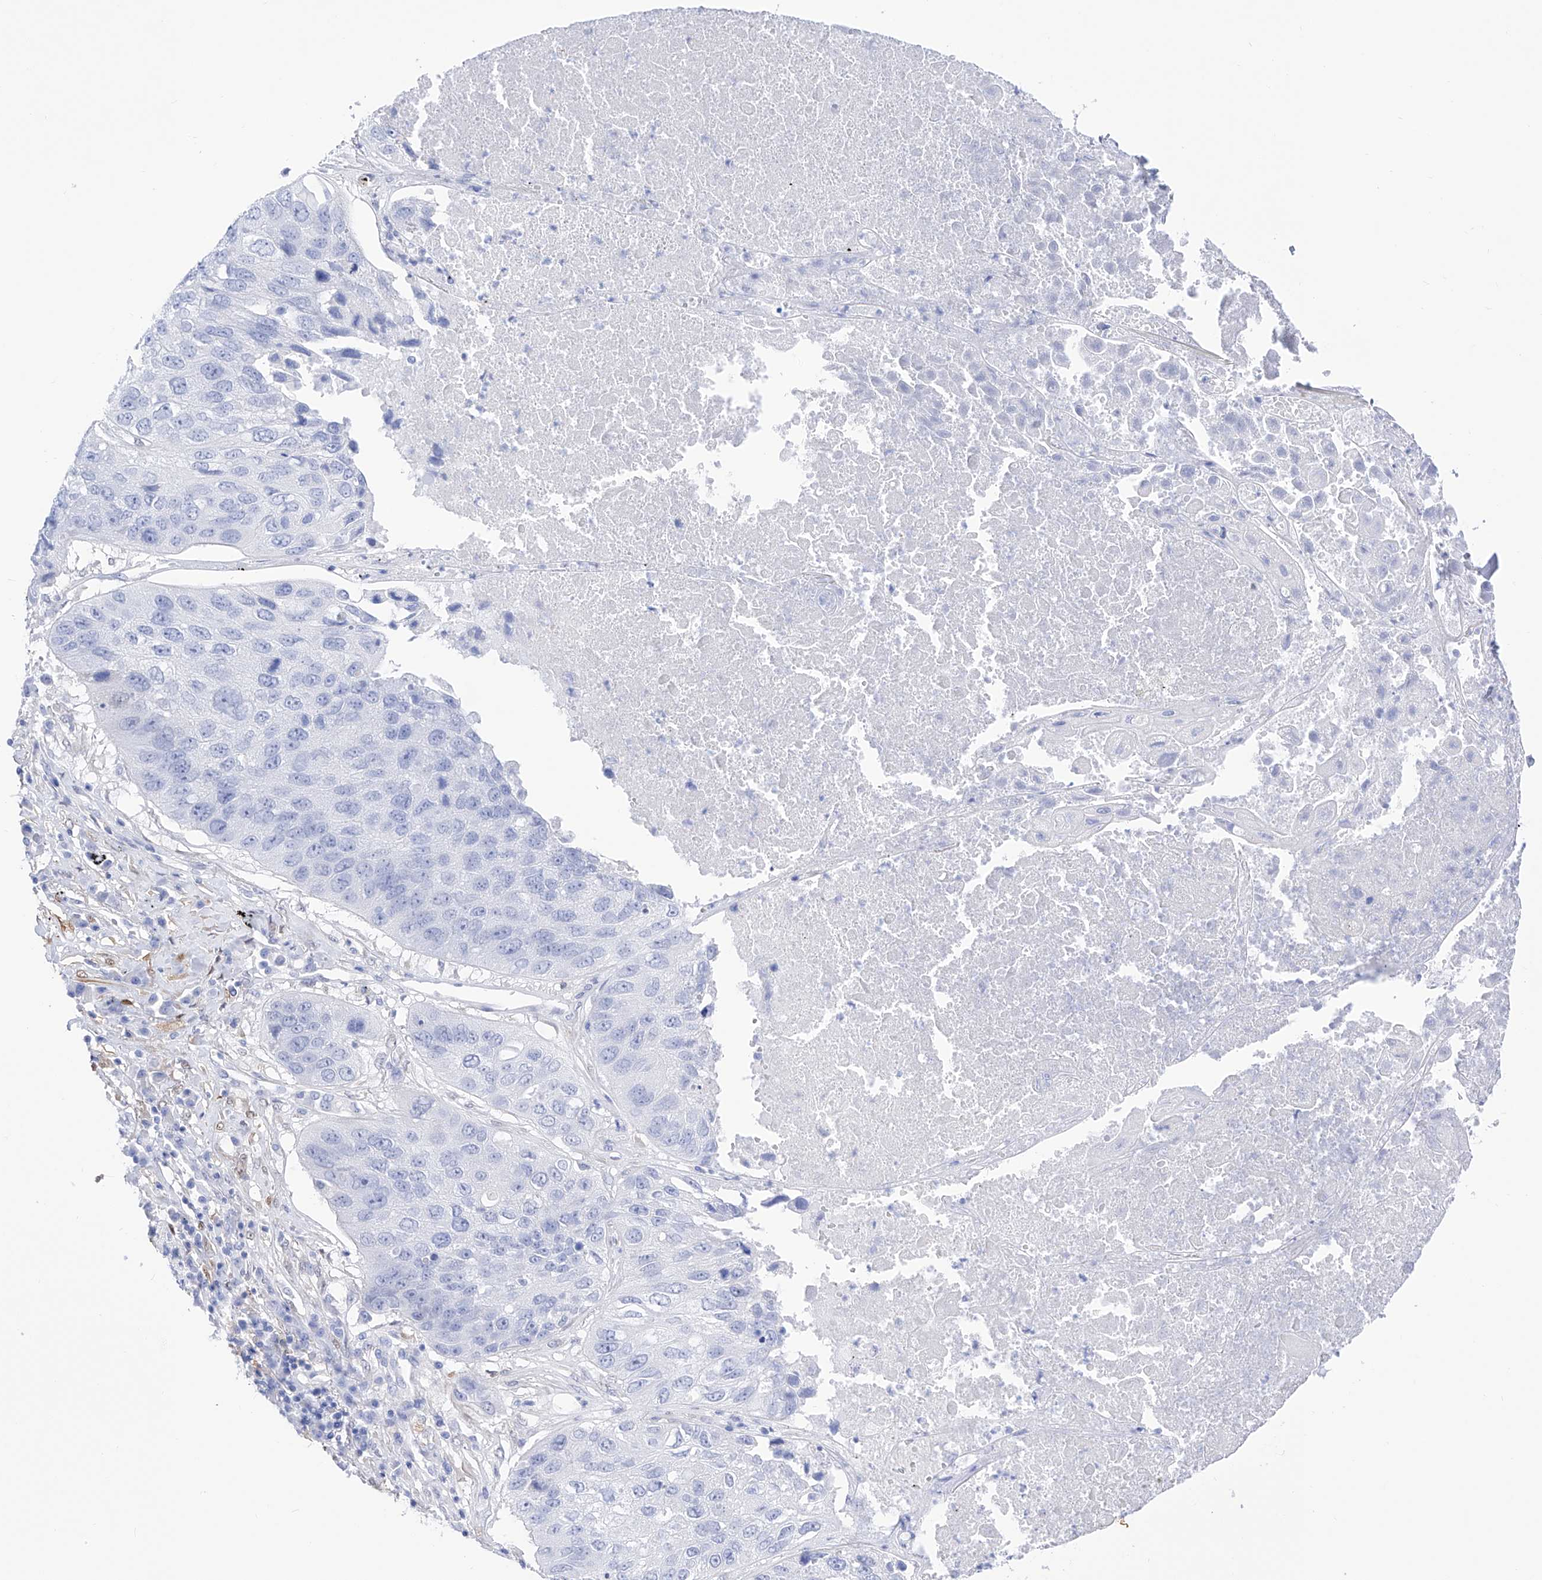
{"staining": {"intensity": "negative", "quantity": "none", "location": "none"}, "tissue": "lung cancer", "cell_type": "Tumor cells", "image_type": "cancer", "snomed": [{"axis": "morphology", "description": "Squamous cell carcinoma, NOS"}, {"axis": "topography", "description": "Lung"}], "caption": "Tumor cells are negative for brown protein staining in lung cancer. The staining is performed using DAB brown chromogen with nuclei counter-stained in using hematoxylin.", "gene": "TRPC7", "patient": {"sex": "male", "age": 61}}